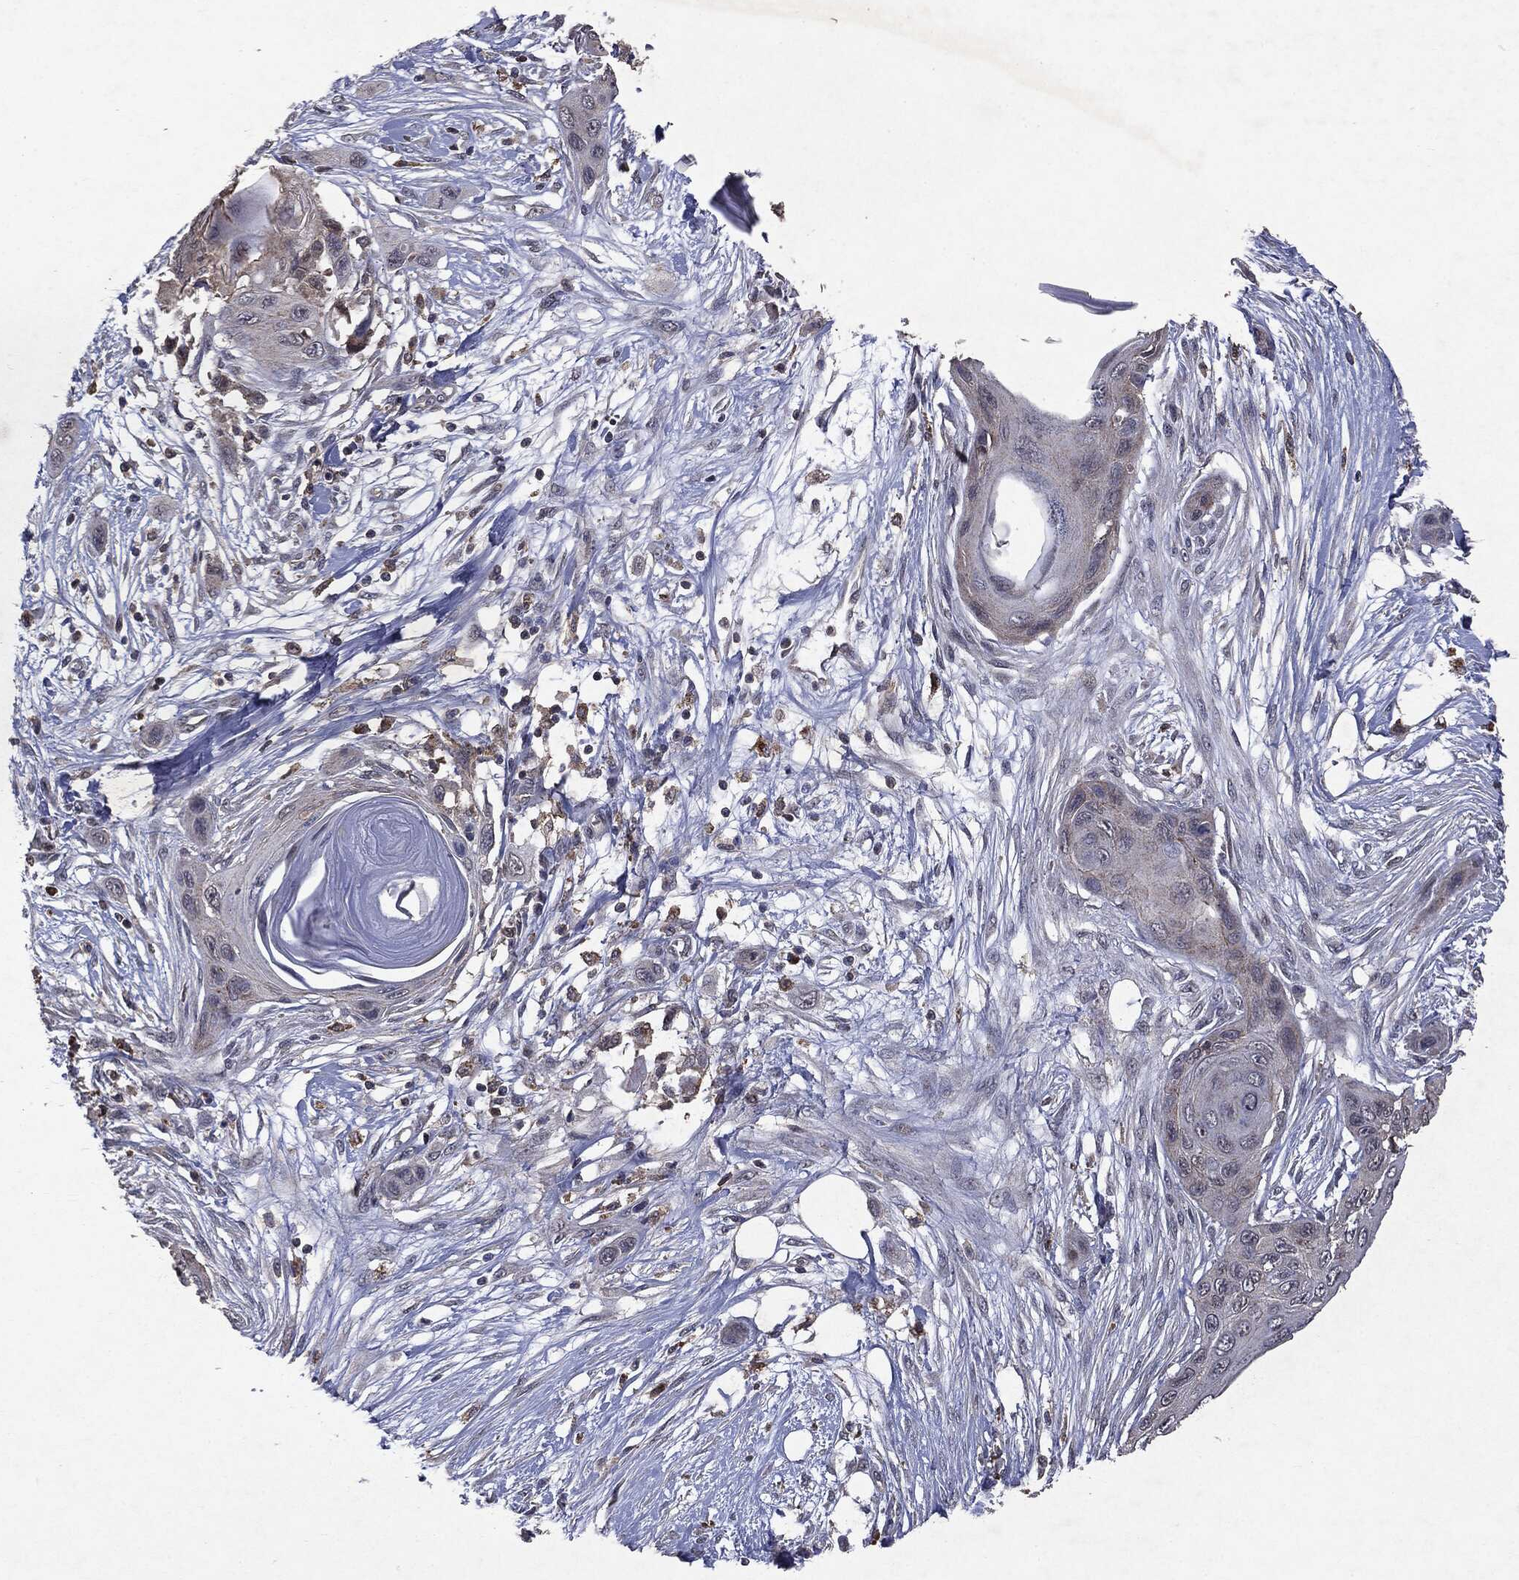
{"staining": {"intensity": "negative", "quantity": "none", "location": "none"}, "tissue": "skin cancer", "cell_type": "Tumor cells", "image_type": "cancer", "snomed": [{"axis": "morphology", "description": "Squamous cell carcinoma, NOS"}, {"axis": "topography", "description": "Skin"}], "caption": "Immunohistochemistry (IHC) image of squamous cell carcinoma (skin) stained for a protein (brown), which demonstrates no positivity in tumor cells. (DAB immunohistochemistry (IHC), high magnification).", "gene": "PTEN", "patient": {"sex": "male", "age": 79}}